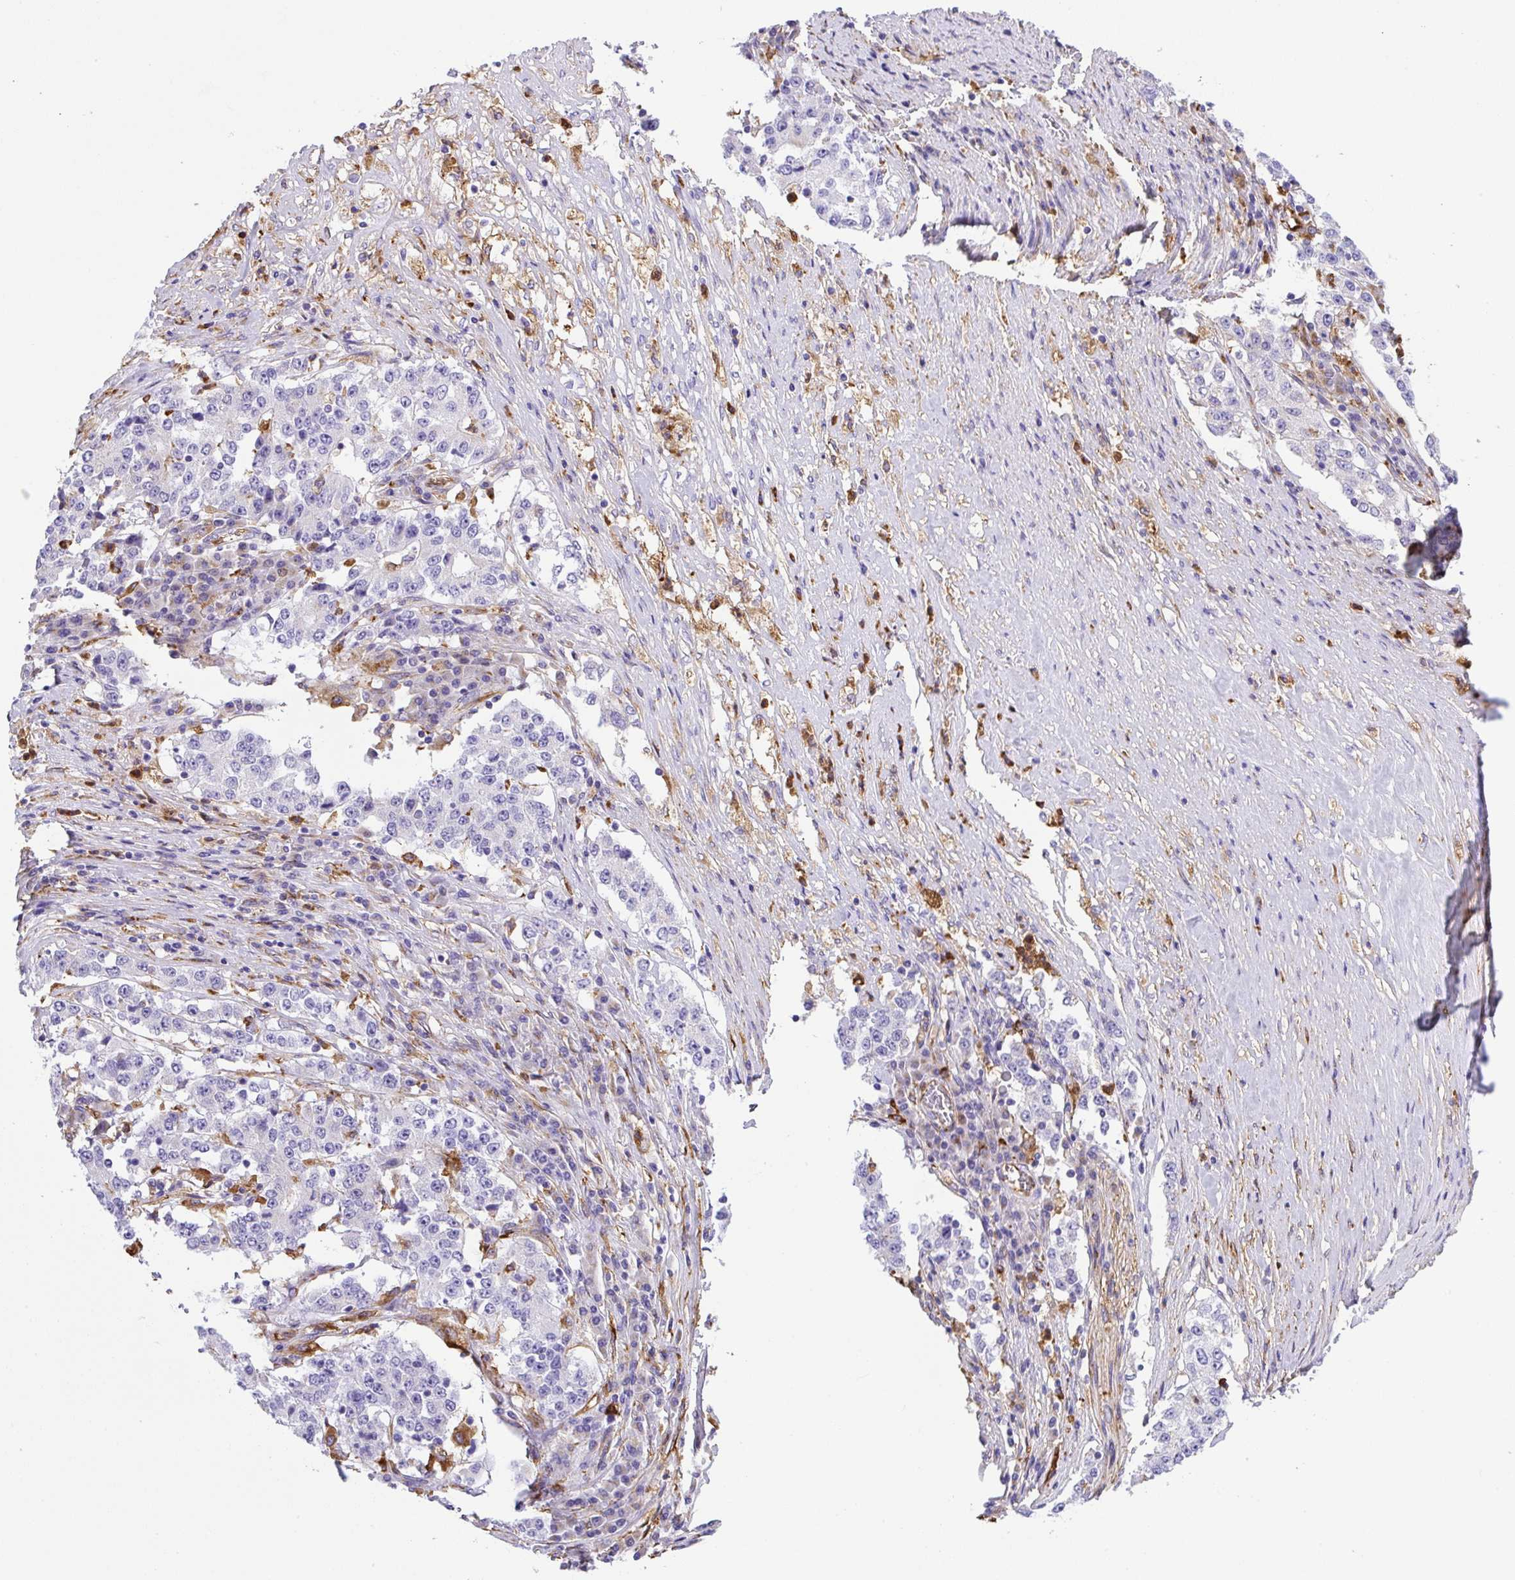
{"staining": {"intensity": "negative", "quantity": "none", "location": "none"}, "tissue": "stomach cancer", "cell_type": "Tumor cells", "image_type": "cancer", "snomed": [{"axis": "morphology", "description": "Adenocarcinoma, NOS"}, {"axis": "topography", "description": "Stomach"}], "caption": "IHC photomicrograph of adenocarcinoma (stomach) stained for a protein (brown), which reveals no staining in tumor cells.", "gene": "MAGEB5", "patient": {"sex": "male", "age": 59}}